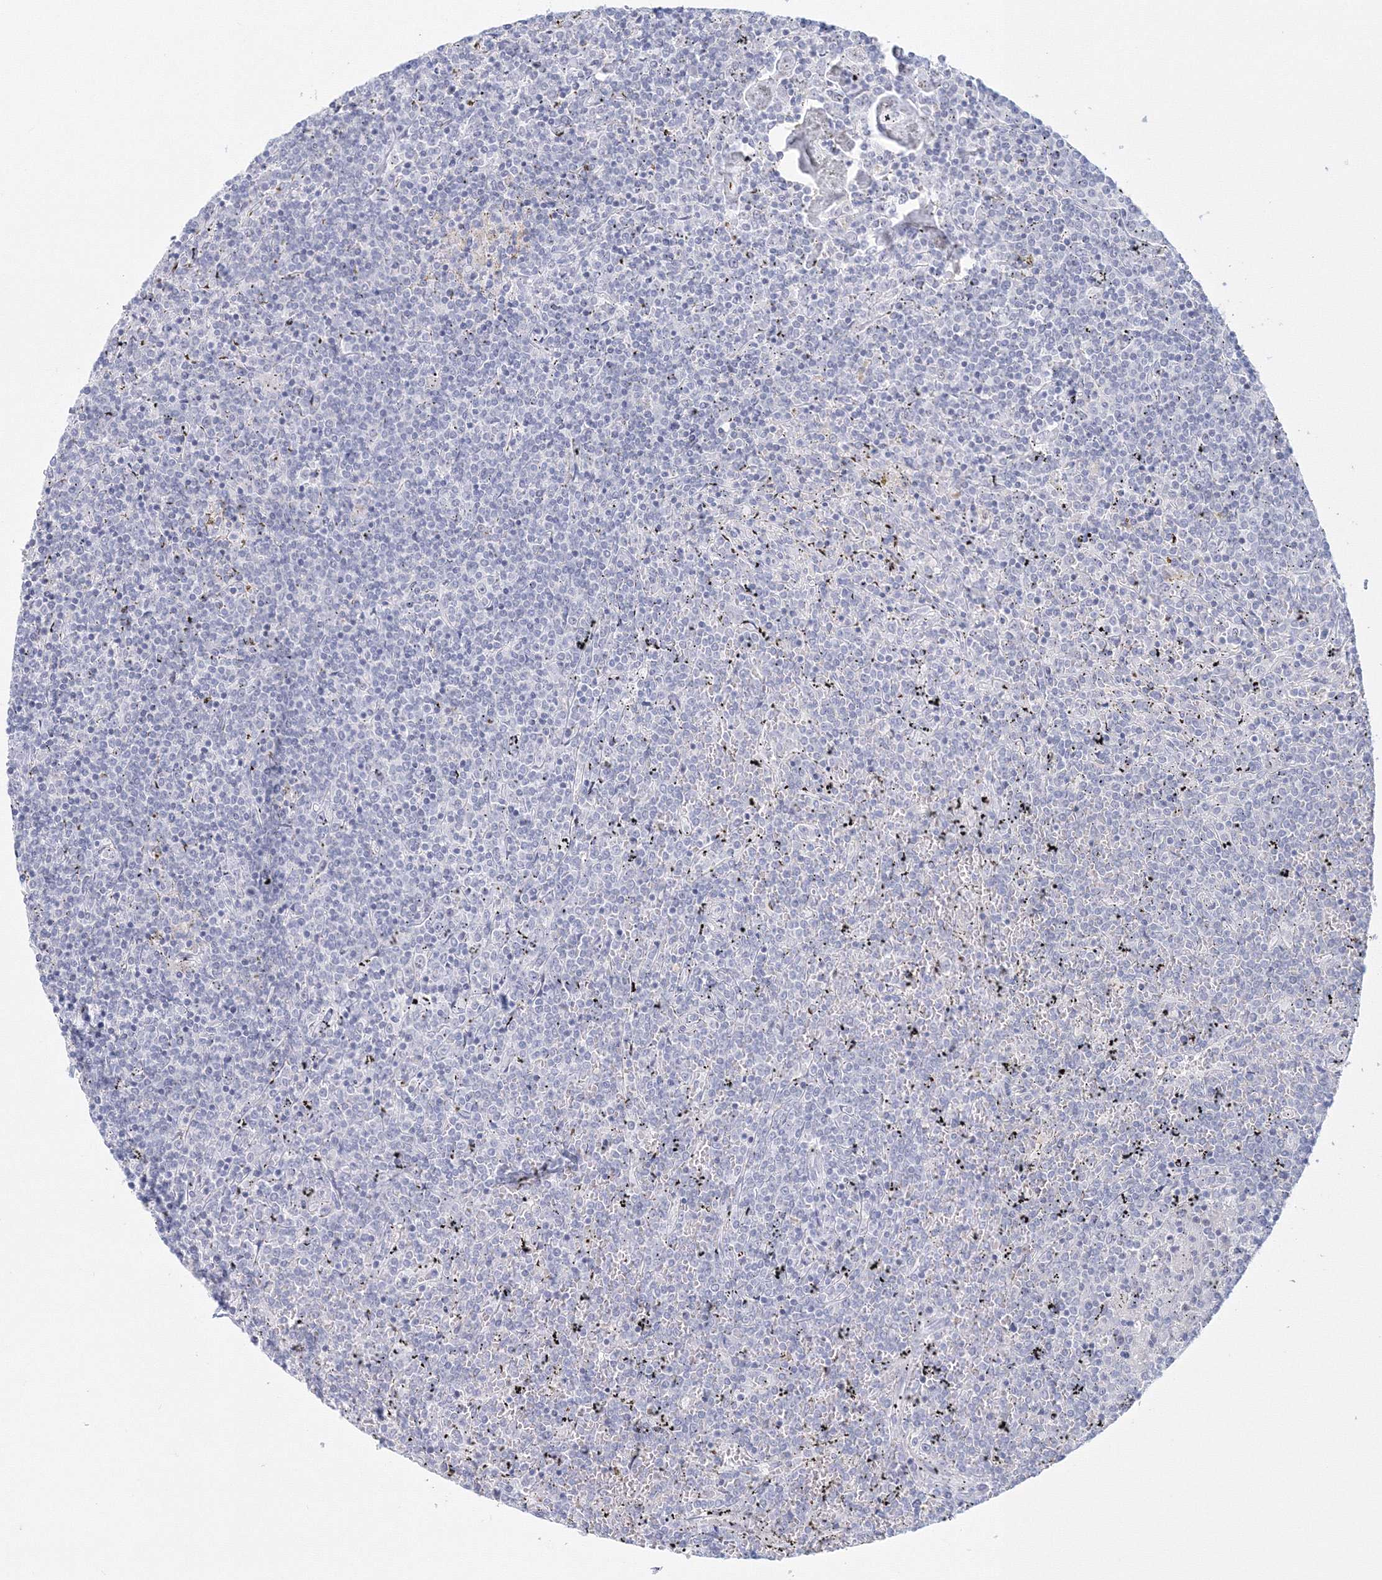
{"staining": {"intensity": "negative", "quantity": "none", "location": "none"}, "tissue": "lymphoma", "cell_type": "Tumor cells", "image_type": "cancer", "snomed": [{"axis": "morphology", "description": "Malignant lymphoma, non-Hodgkin's type, Low grade"}, {"axis": "topography", "description": "Spleen"}], "caption": "Image shows no significant protein staining in tumor cells of low-grade malignant lymphoma, non-Hodgkin's type.", "gene": "VSIG1", "patient": {"sex": "female", "age": 19}}